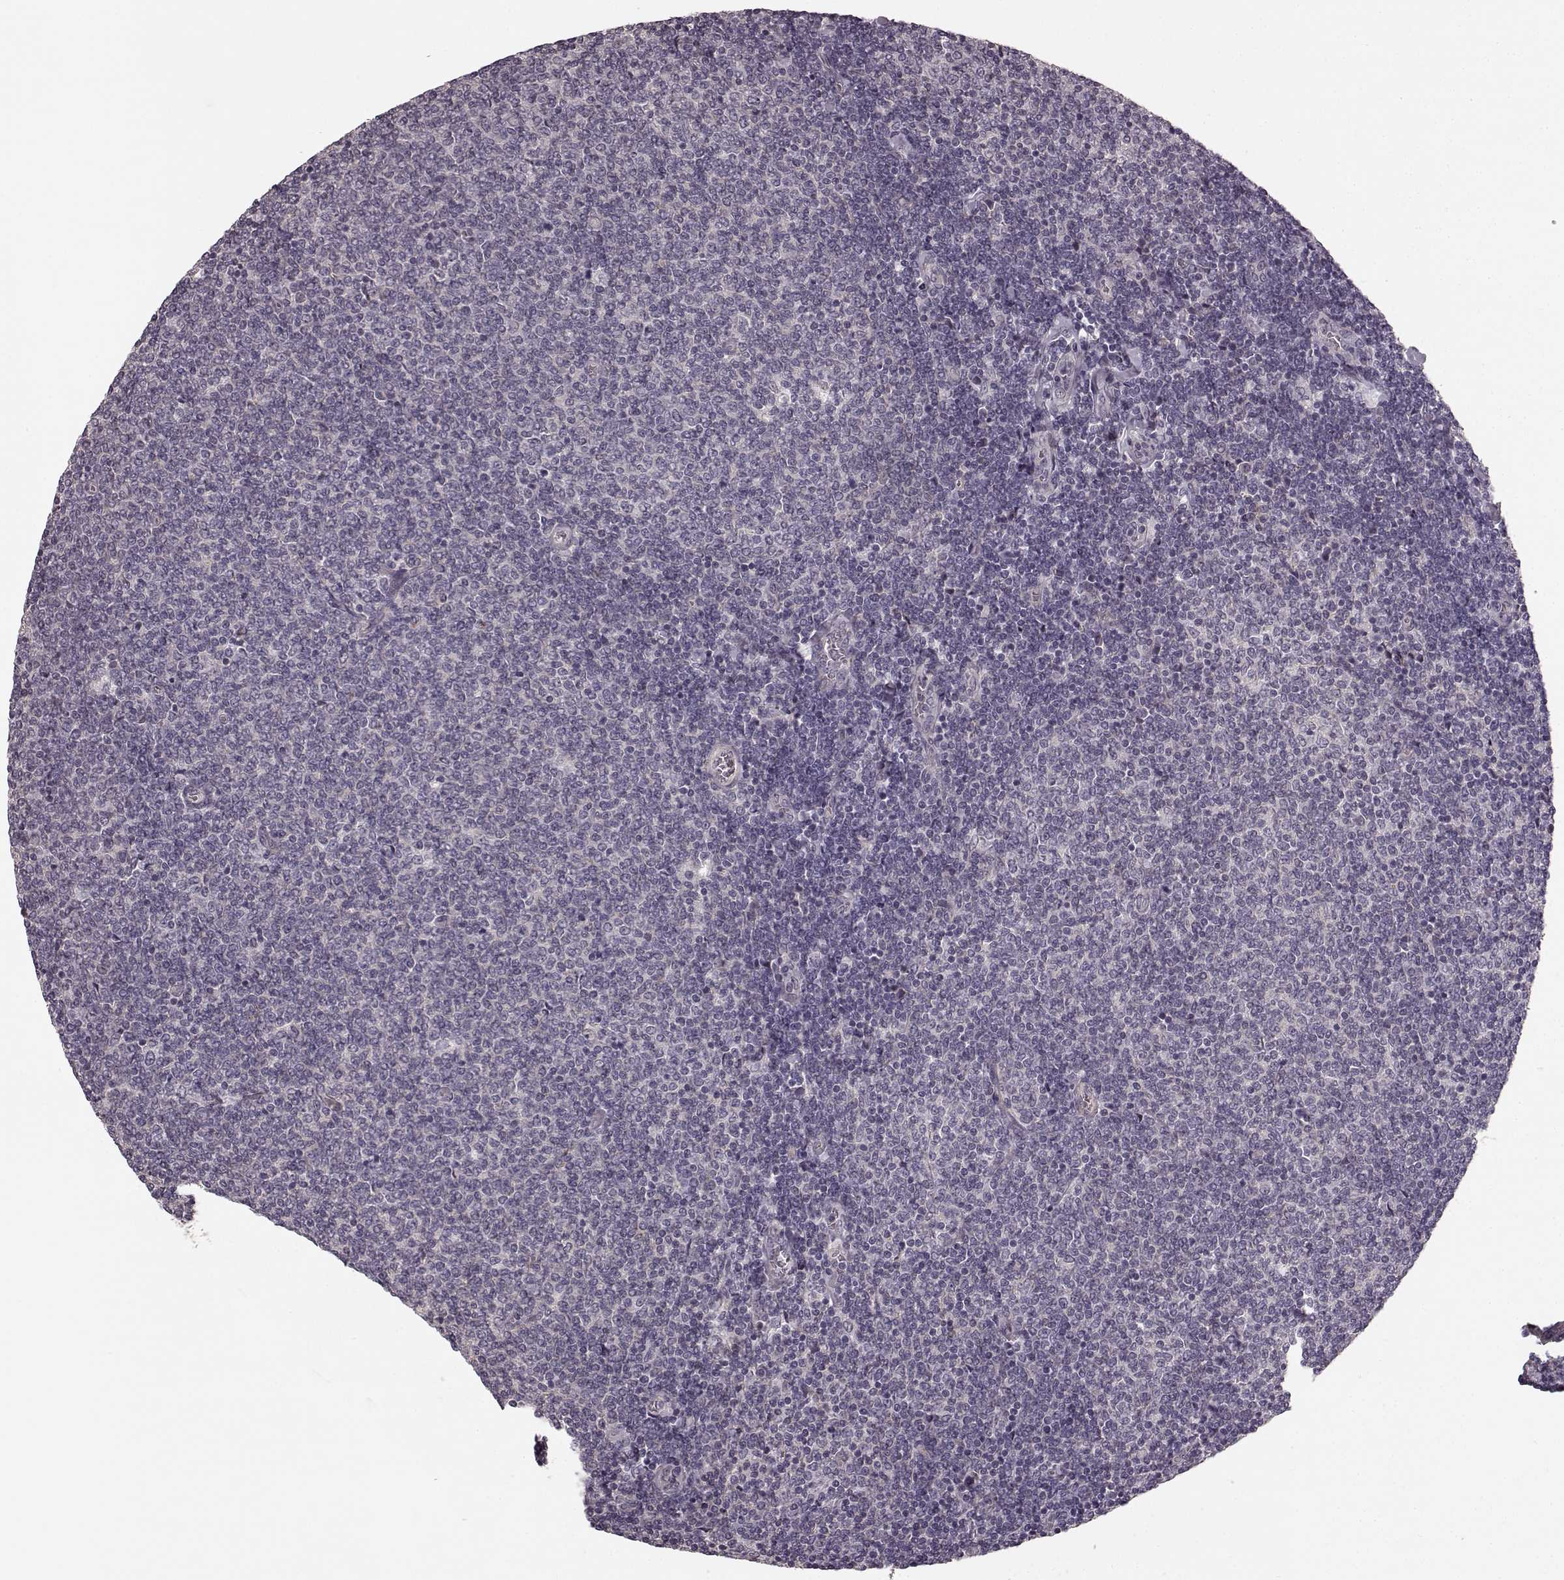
{"staining": {"intensity": "negative", "quantity": "none", "location": "none"}, "tissue": "lymphoma", "cell_type": "Tumor cells", "image_type": "cancer", "snomed": [{"axis": "morphology", "description": "Malignant lymphoma, non-Hodgkin's type, Low grade"}, {"axis": "topography", "description": "Lymph node"}], "caption": "Lymphoma stained for a protein using immunohistochemistry (IHC) demonstrates no expression tumor cells.", "gene": "PRKCE", "patient": {"sex": "male", "age": 52}}